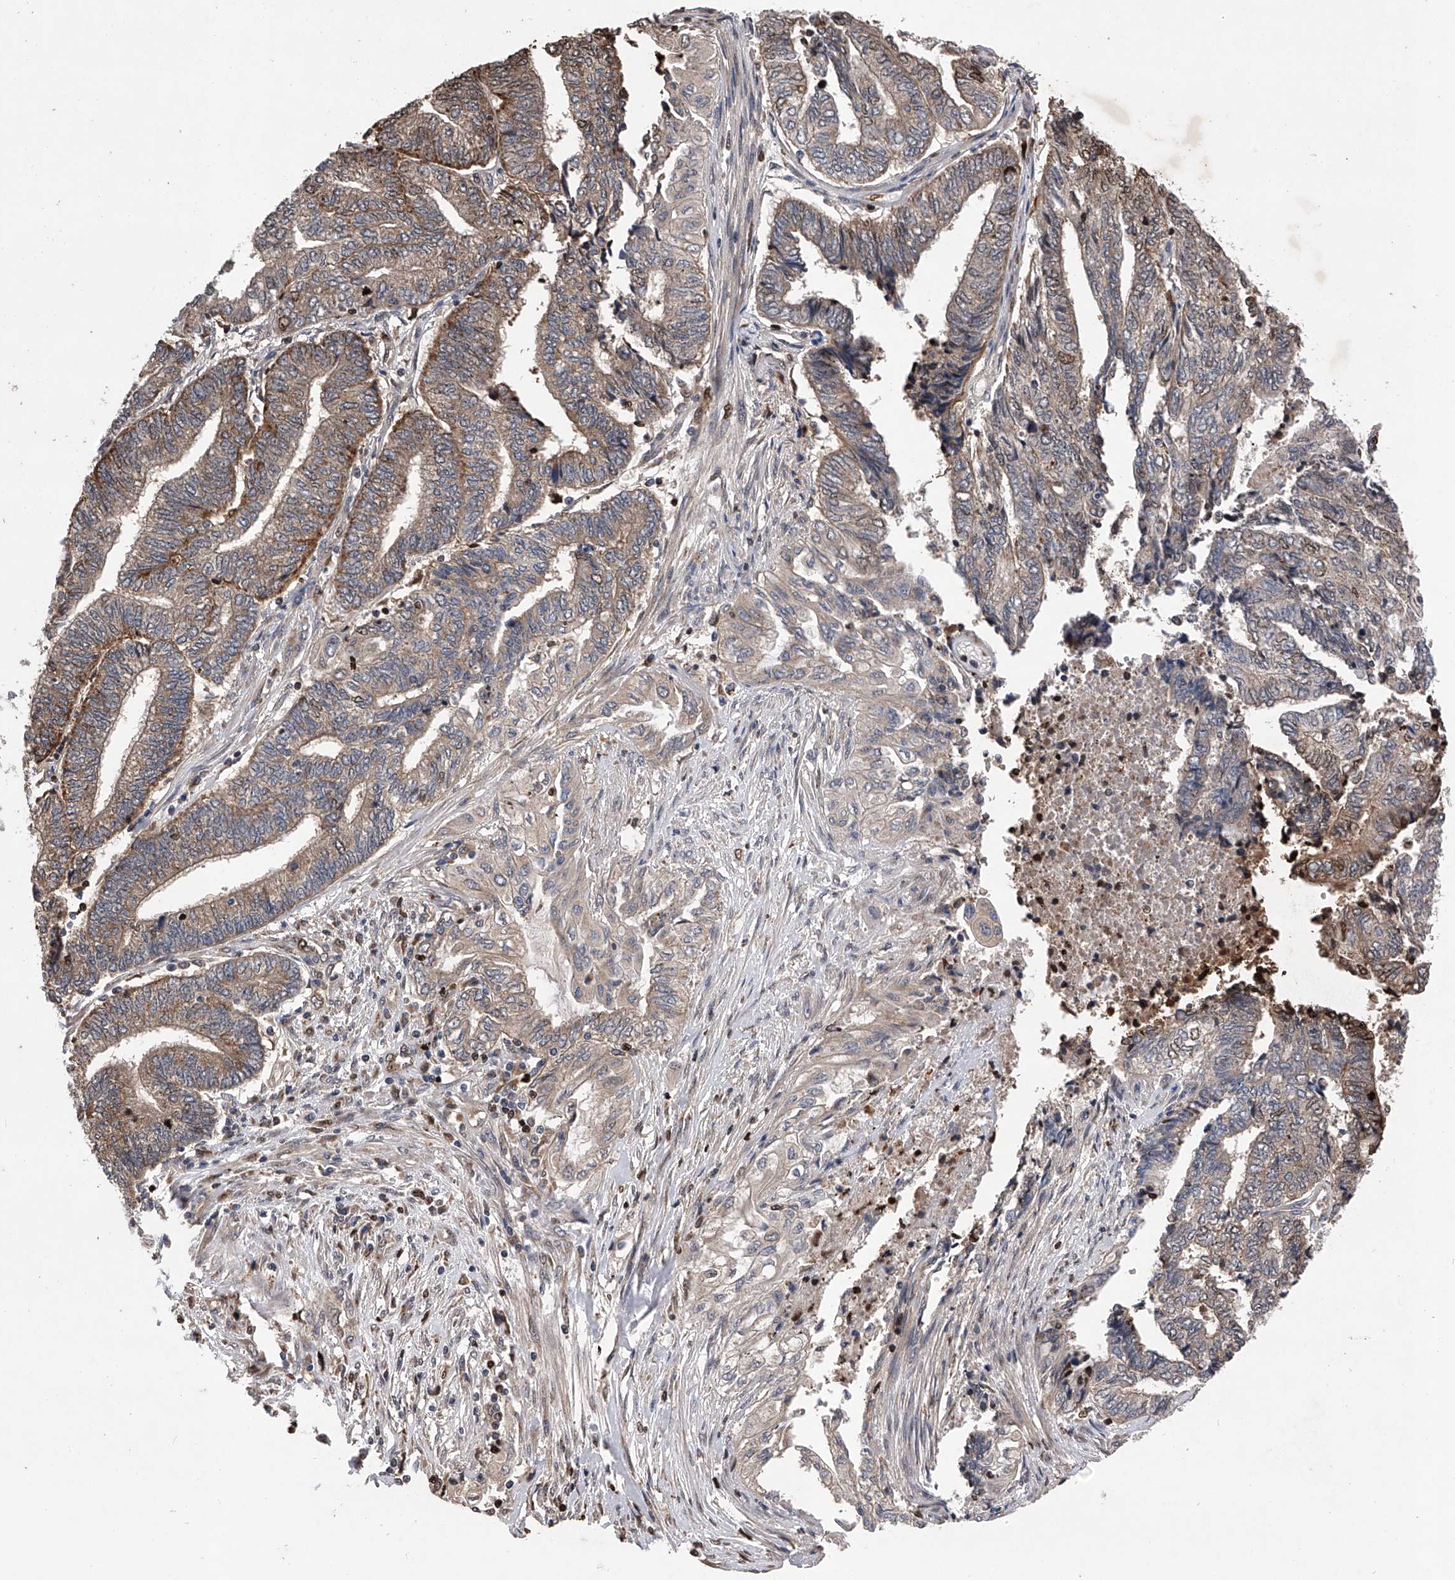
{"staining": {"intensity": "moderate", "quantity": "25%-75%", "location": "cytoplasmic/membranous,nuclear"}, "tissue": "endometrial cancer", "cell_type": "Tumor cells", "image_type": "cancer", "snomed": [{"axis": "morphology", "description": "Adenocarcinoma, NOS"}, {"axis": "topography", "description": "Uterus"}, {"axis": "topography", "description": "Endometrium"}], "caption": "Protein staining reveals moderate cytoplasmic/membranous and nuclear expression in approximately 25%-75% of tumor cells in adenocarcinoma (endometrial).", "gene": "MAP3K11", "patient": {"sex": "female", "age": 70}}